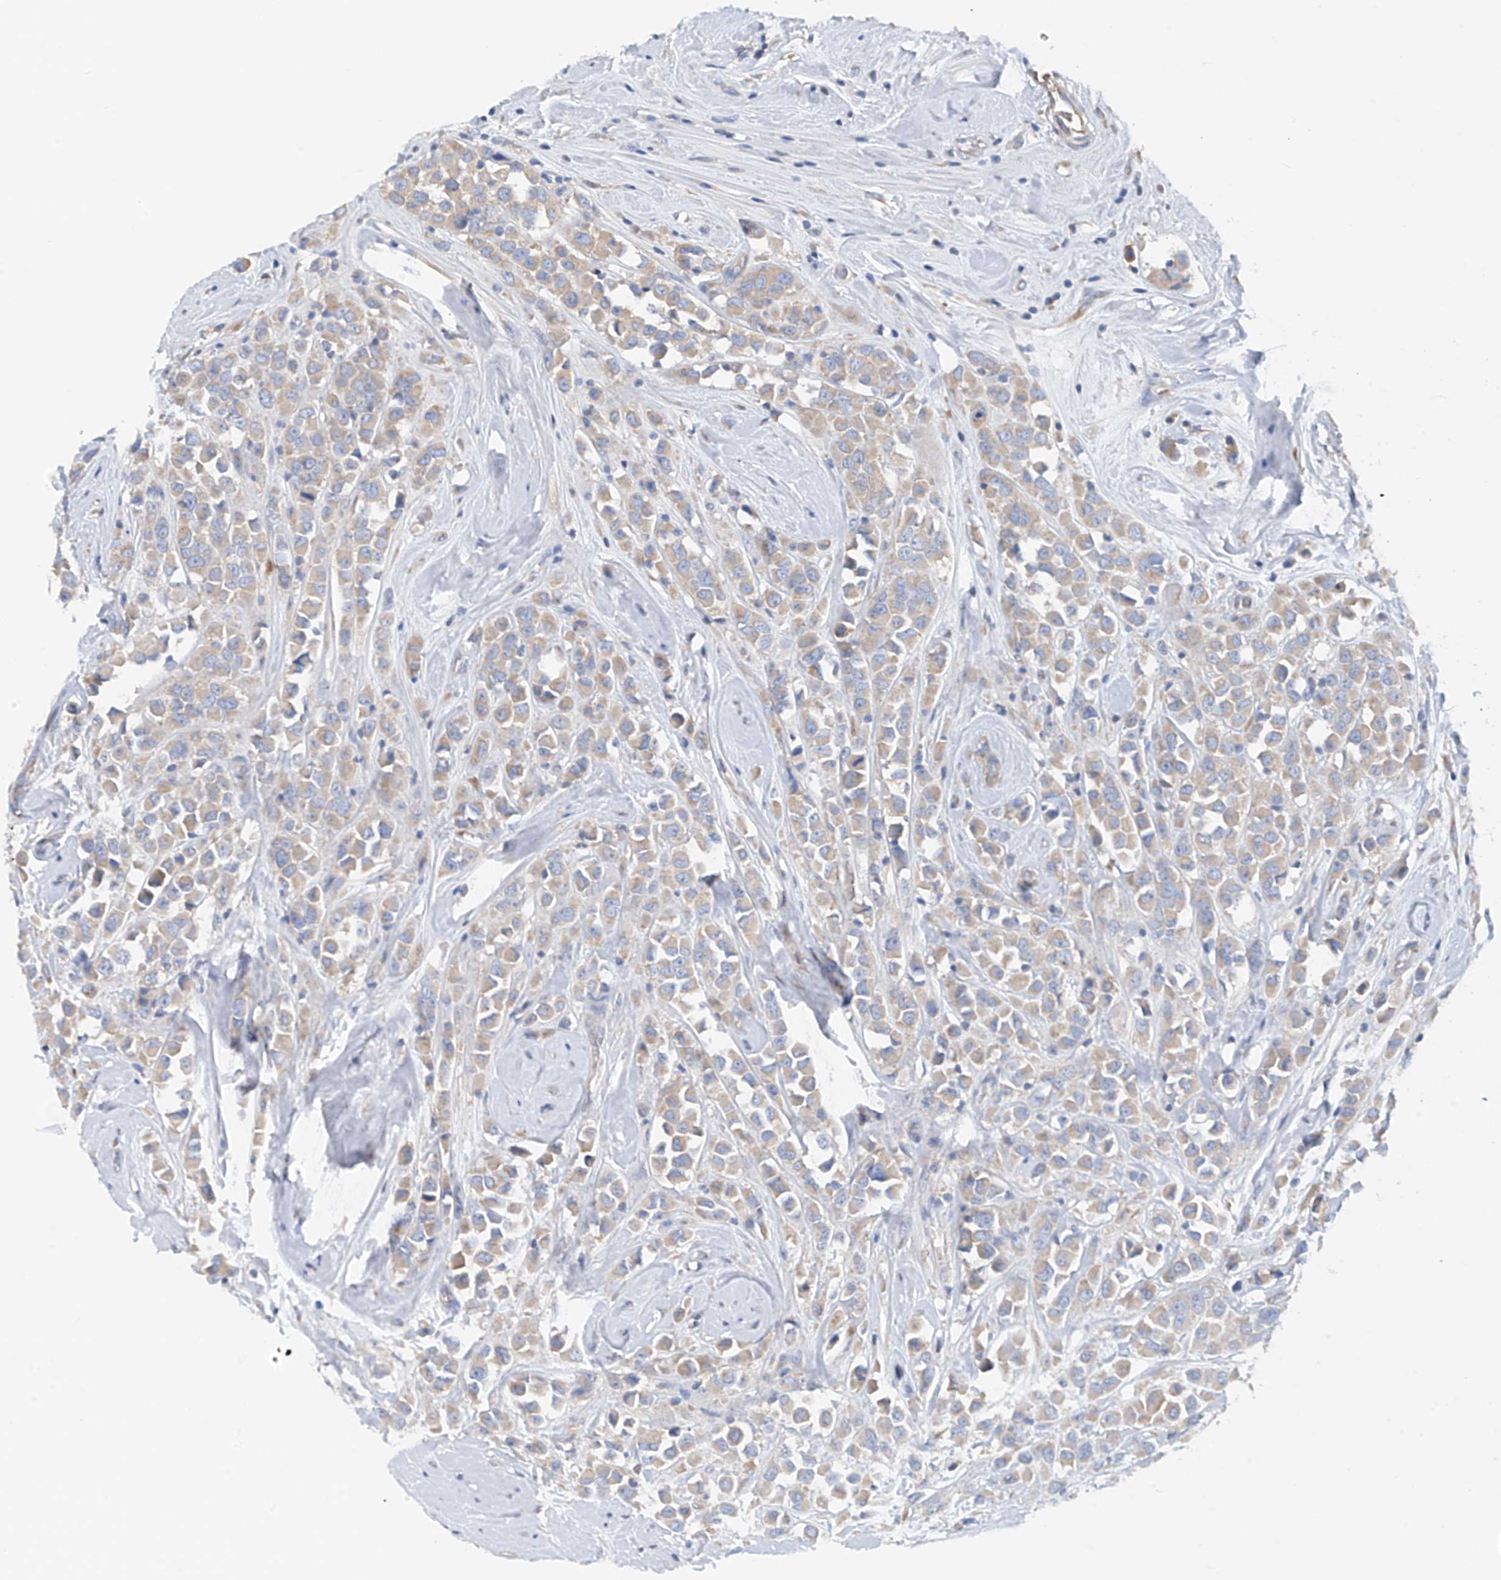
{"staining": {"intensity": "moderate", "quantity": ">75%", "location": "cytoplasmic/membranous"}, "tissue": "breast cancer", "cell_type": "Tumor cells", "image_type": "cancer", "snomed": [{"axis": "morphology", "description": "Duct carcinoma"}, {"axis": "topography", "description": "Breast"}], "caption": "An image showing moderate cytoplasmic/membranous expression in about >75% of tumor cells in infiltrating ductal carcinoma (breast), as visualized by brown immunohistochemical staining.", "gene": "SLC5A11", "patient": {"sex": "female", "age": 61}}